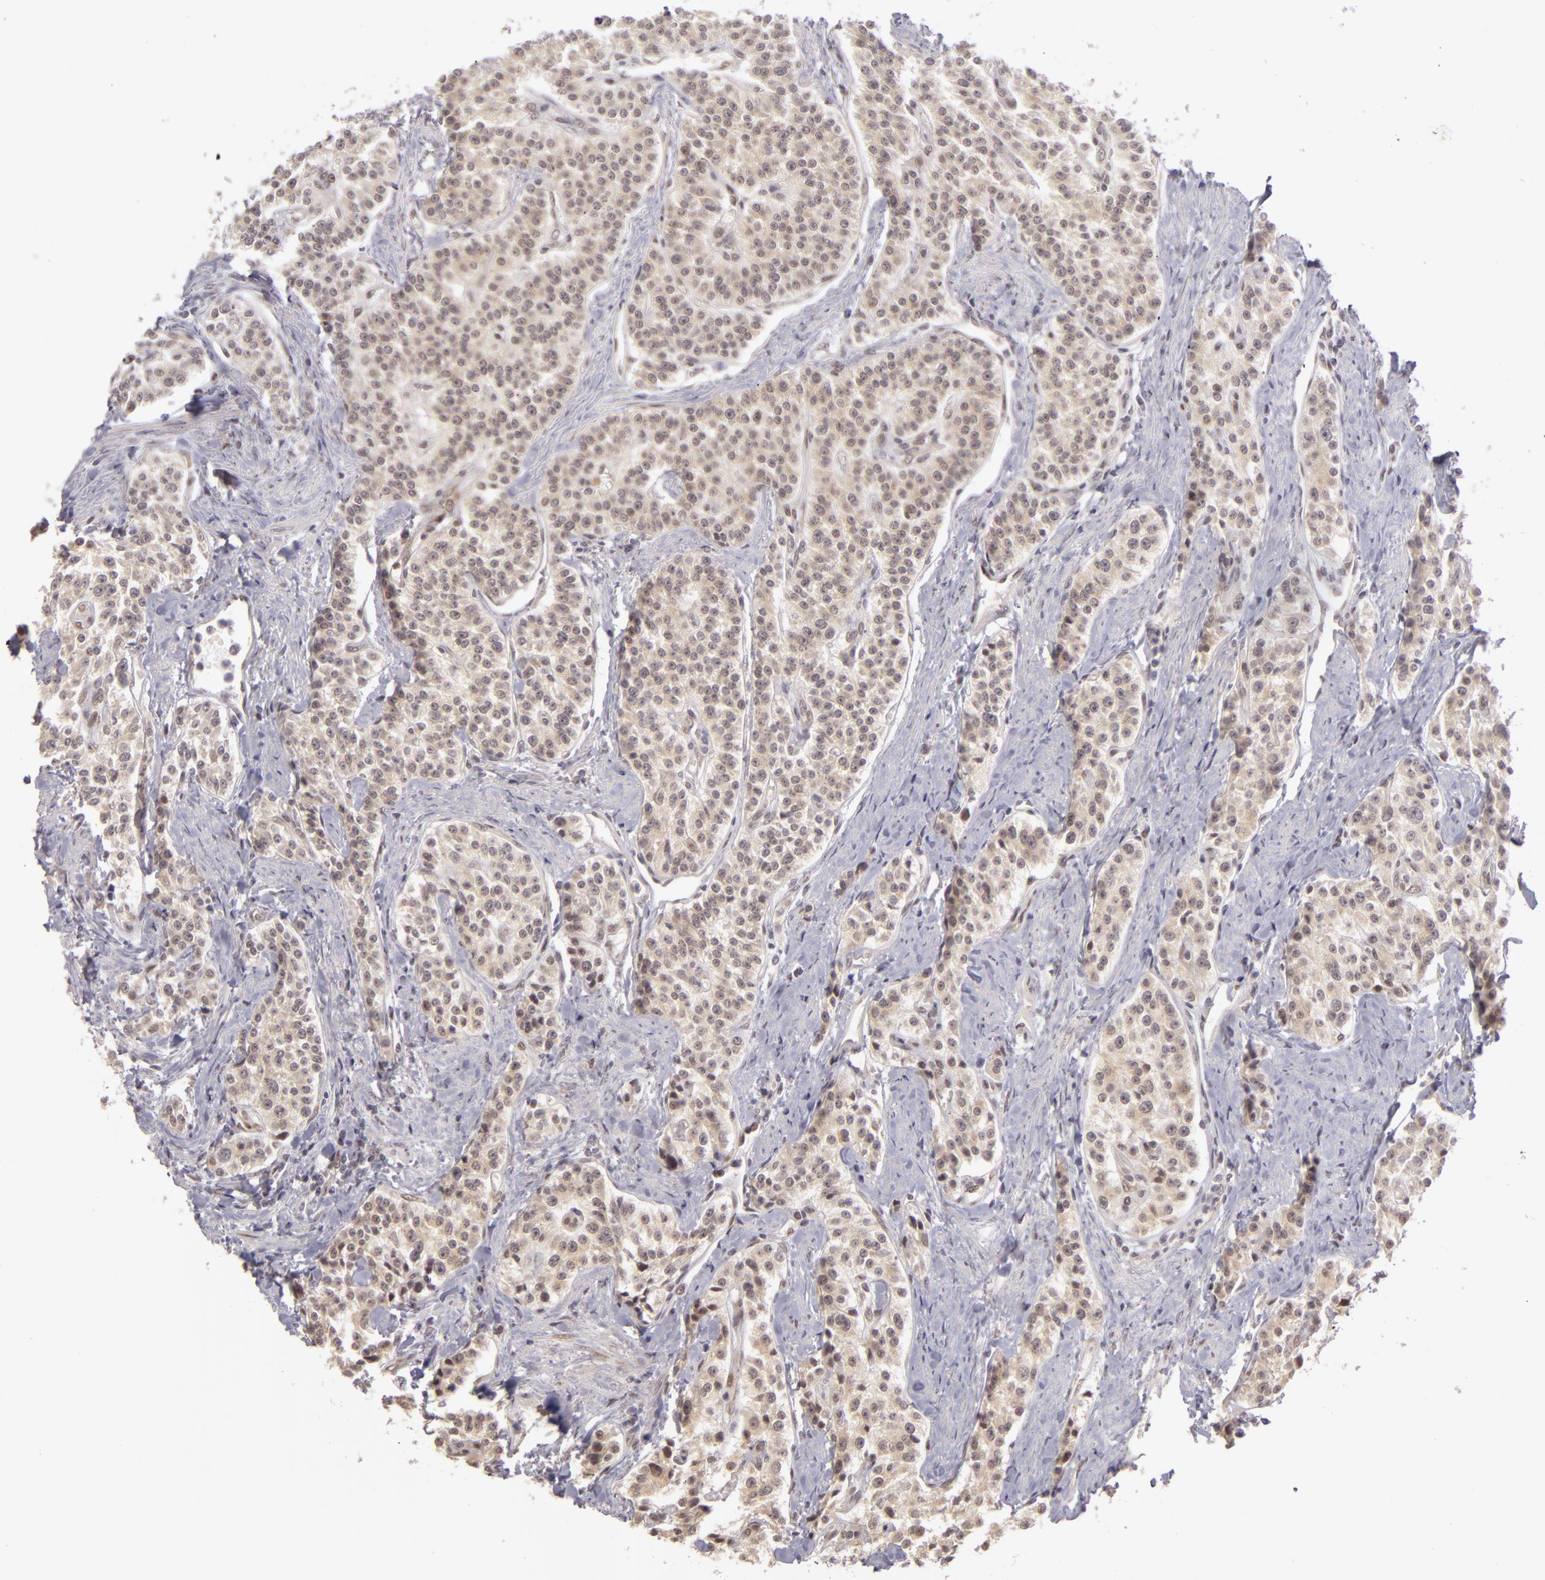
{"staining": {"intensity": "weak", "quantity": ">75%", "location": "cytoplasmic/membranous"}, "tissue": "carcinoid", "cell_type": "Tumor cells", "image_type": "cancer", "snomed": [{"axis": "morphology", "description": "Carcinoid, malignant, NOS"}, {"axis": "topography", "description": "Stomach"}], "caption": "The photomicrograph demonstrates a brown stain indicating the presence of a protein in the cytoplasmic/membranous of tumor cells in carcinoid.", "gene": "ZNF133", "patient": {"sex": "female", "age": 76}}